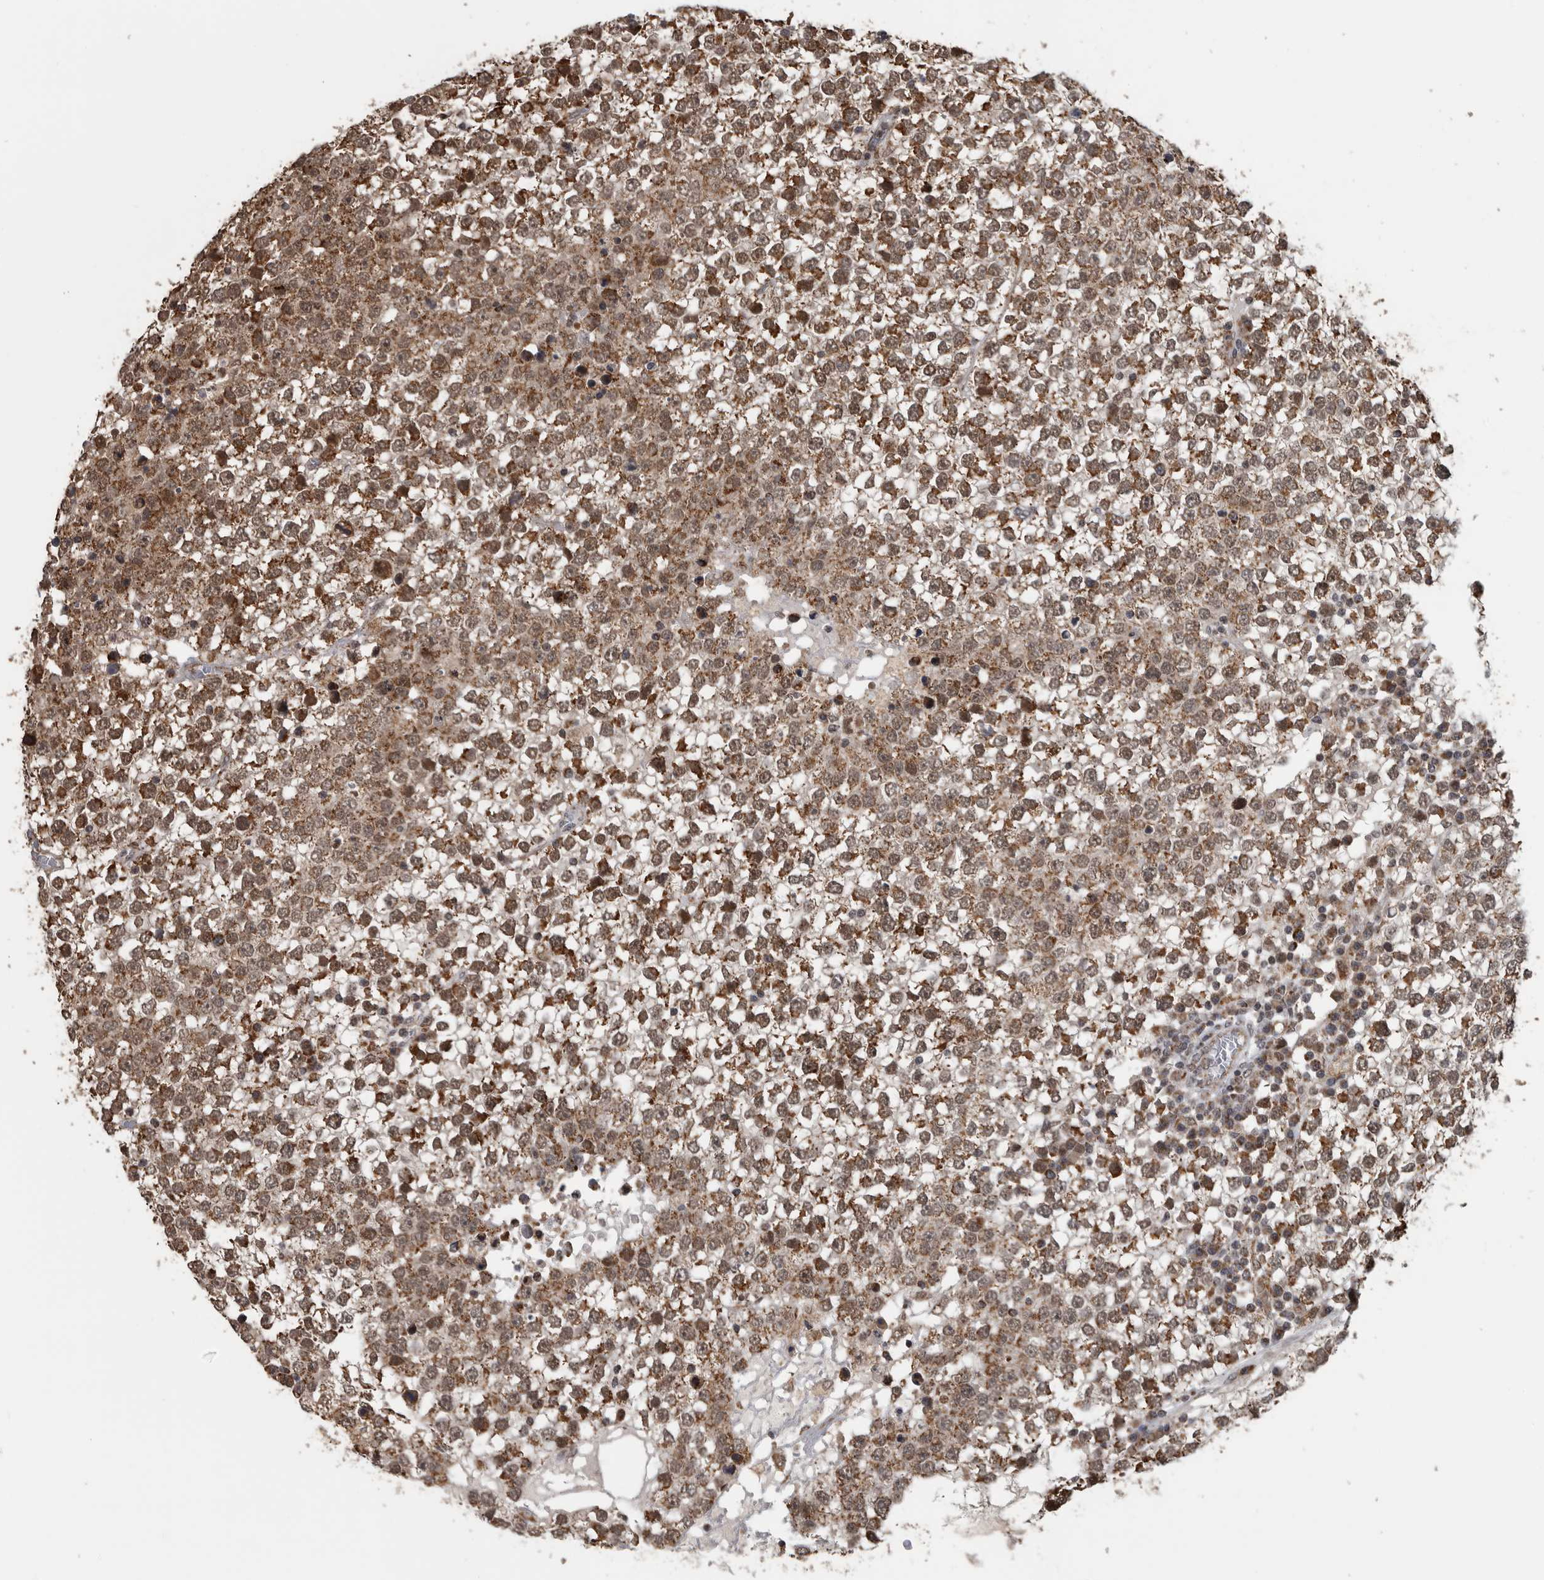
{"staining": {"intensity": "moderate", "quantity": ">75%", "location": "cytoplasmic/membranous"}, "tissue": "testis cancer", "cell_type": "Tumor cells", "image_type": "cancer", "snomed": [{"axis": "morphology", "description": "Seminoma, NOS"}, {"axis": "topography", "description": "Testis"}], "caption": "Brown immunohistochemical staining in testis cancer reveals moderate cytoplasmic/membranous expression in approximately >75% of tumor cells. The staining is performed using DAB (3,3'-diaminobenzidine) brown chromogen to label protein expression. The nuclei are counter-stained blue using hematoxylin.", "gene": "OR2K2", "patient": {"sex": "male", "age": 65}}